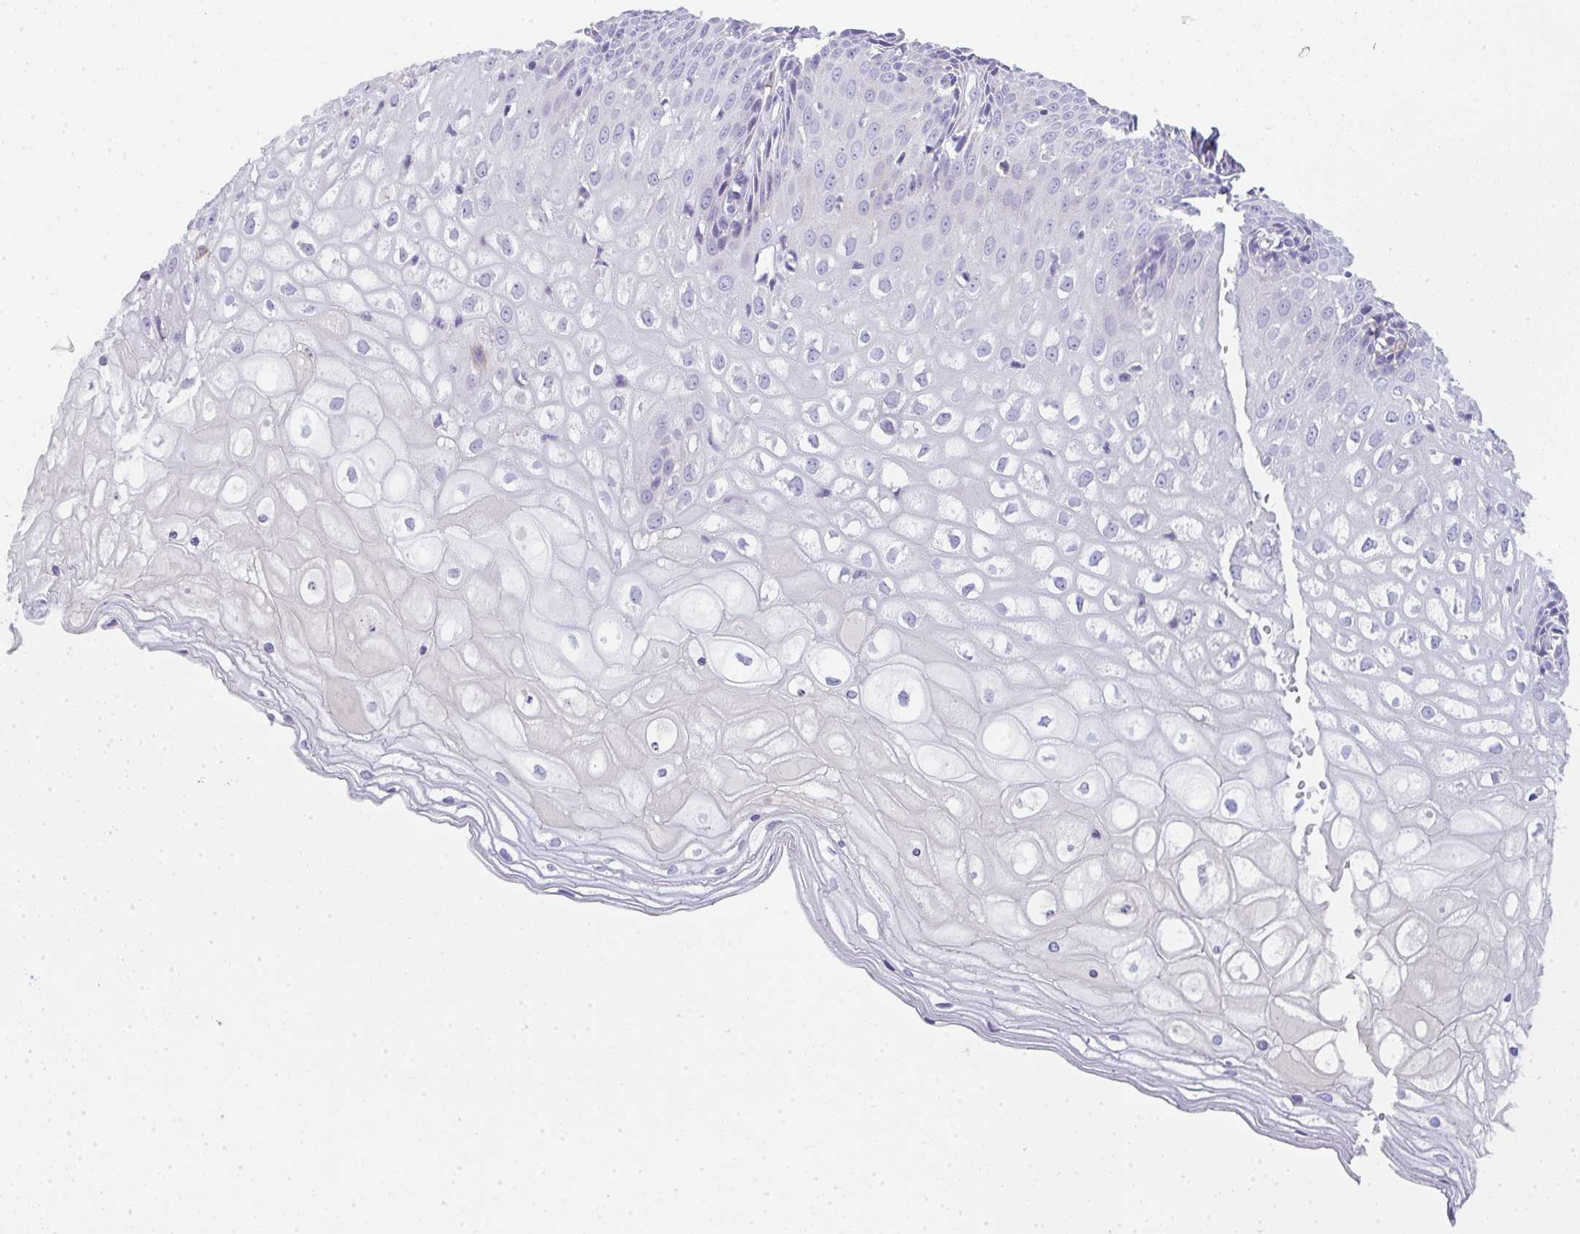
{"staining": {"intensity": "negative", "quantity": "none", "location": "none"}, "tissue": "cervix", "cell_type": "Glandular cells", "image_type": "normal", "snomed": [{"axis": "morphology", "description": "Normal tissue, NOS"}, {"axis": "topography", "description": "Cervix"}], "caption": "Benign cervix was stained to show a protein in brown. There is no significant positivity in glandular cells. Brightfield microscopy of IHC stained with DAB (3,3'-diaminobenzidine) (brown) and hematoxylin (blue), captured at high magnification.", "gene": "LPAR4", "patient": {"sex": "female", "age": 36}}